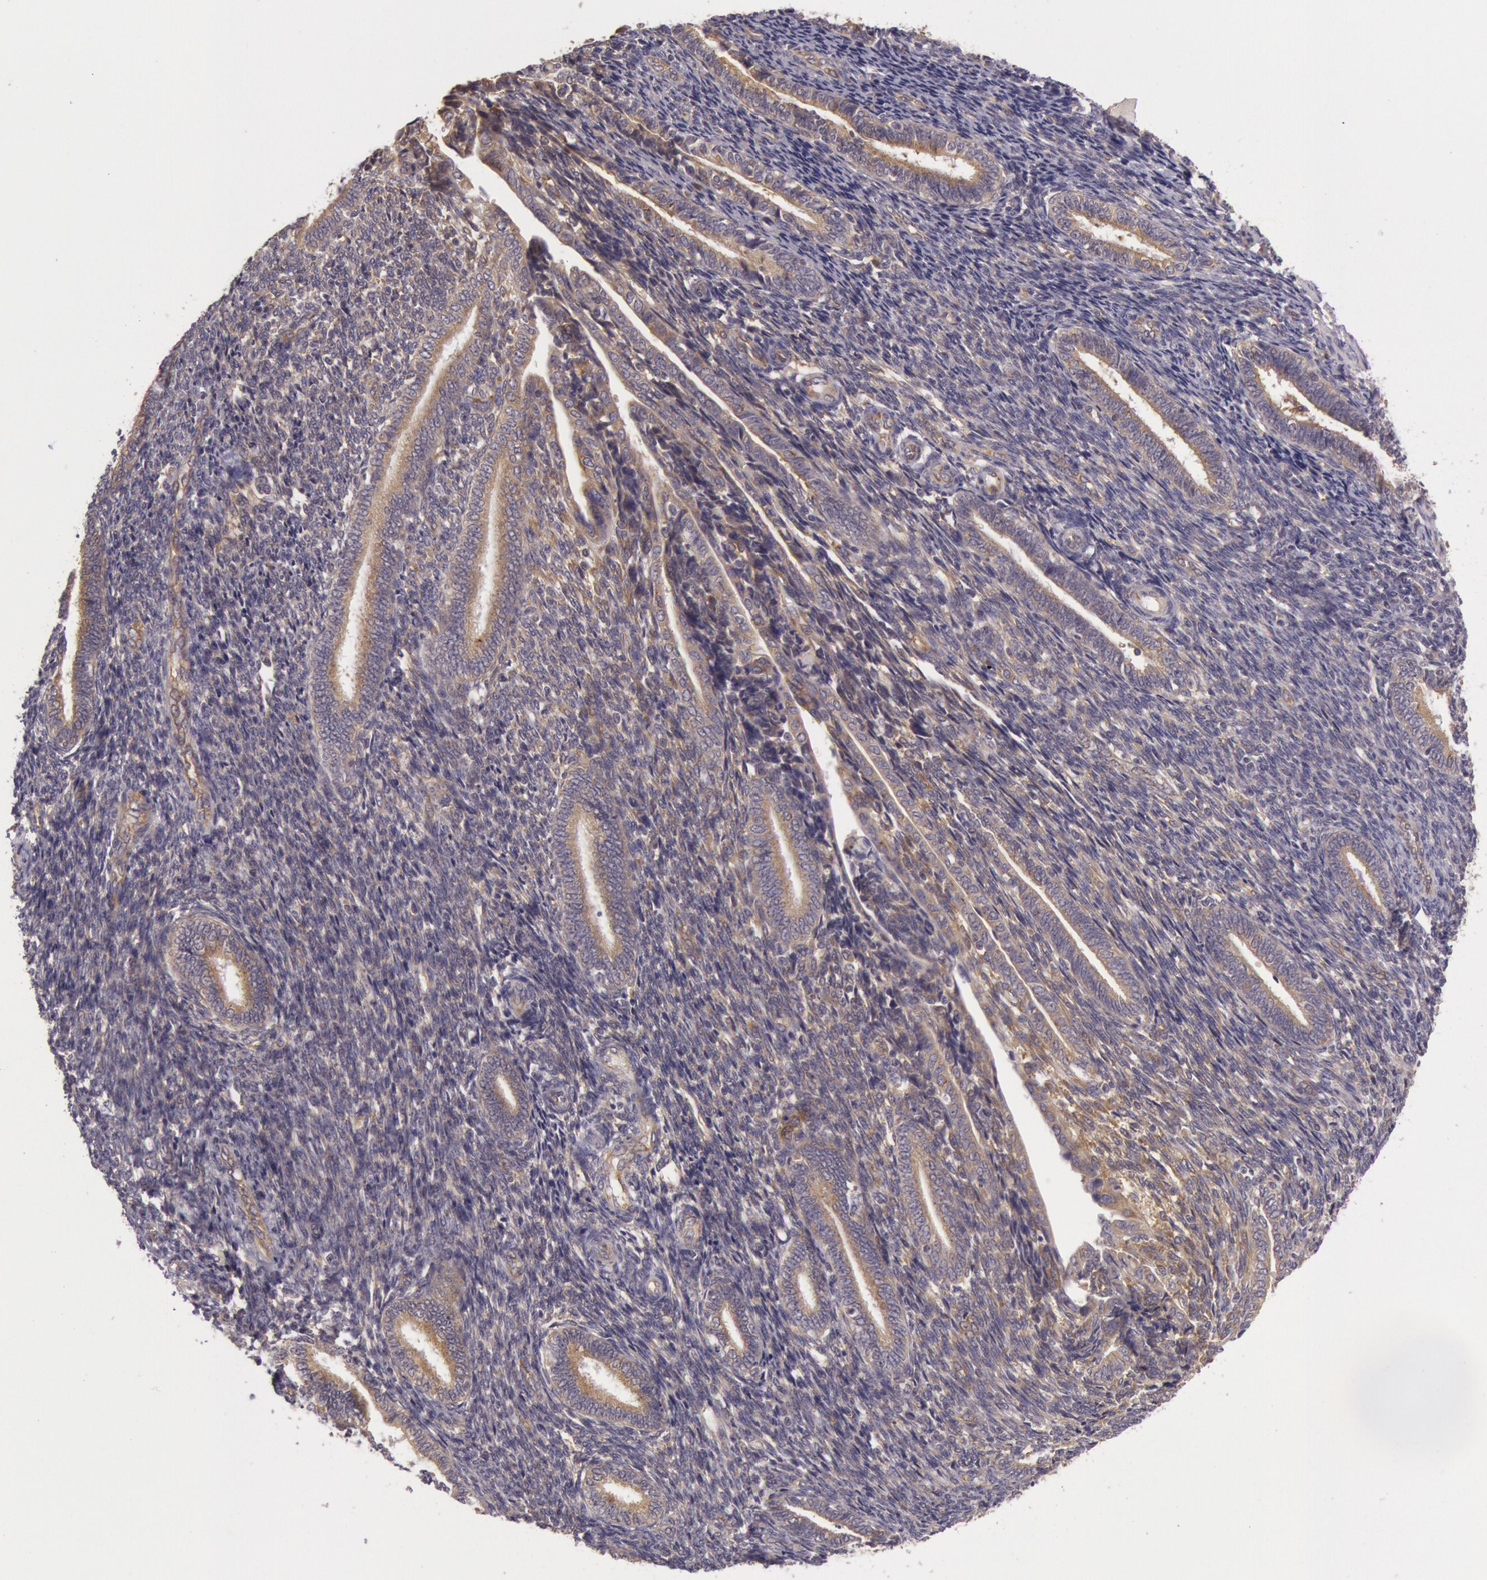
{"staining": {"intensity": "moderate", "quantity": ">75%", "location": "cytoplasmic/membranous"}, "tissue": "endometrium", "cell_type": "Cells in endometrial stroma", "image_type": "normal", "snomed": [{"axis": "morphology", "description": "Normal tissue, NOS"}, {"axis": "topography", "description": "Endometrium"}], "caption": "A brown stain labels moderate cytoplasmic/membranous positivity of a protein in cells in endometrial stroma of benign human endometrium. (Stains: DAB in brown, nuclei in blue, Microscopy: brightfield microscopy at high magnification).", "gene": "CHUK", "patient": {"sex": "female", "age": 27}}